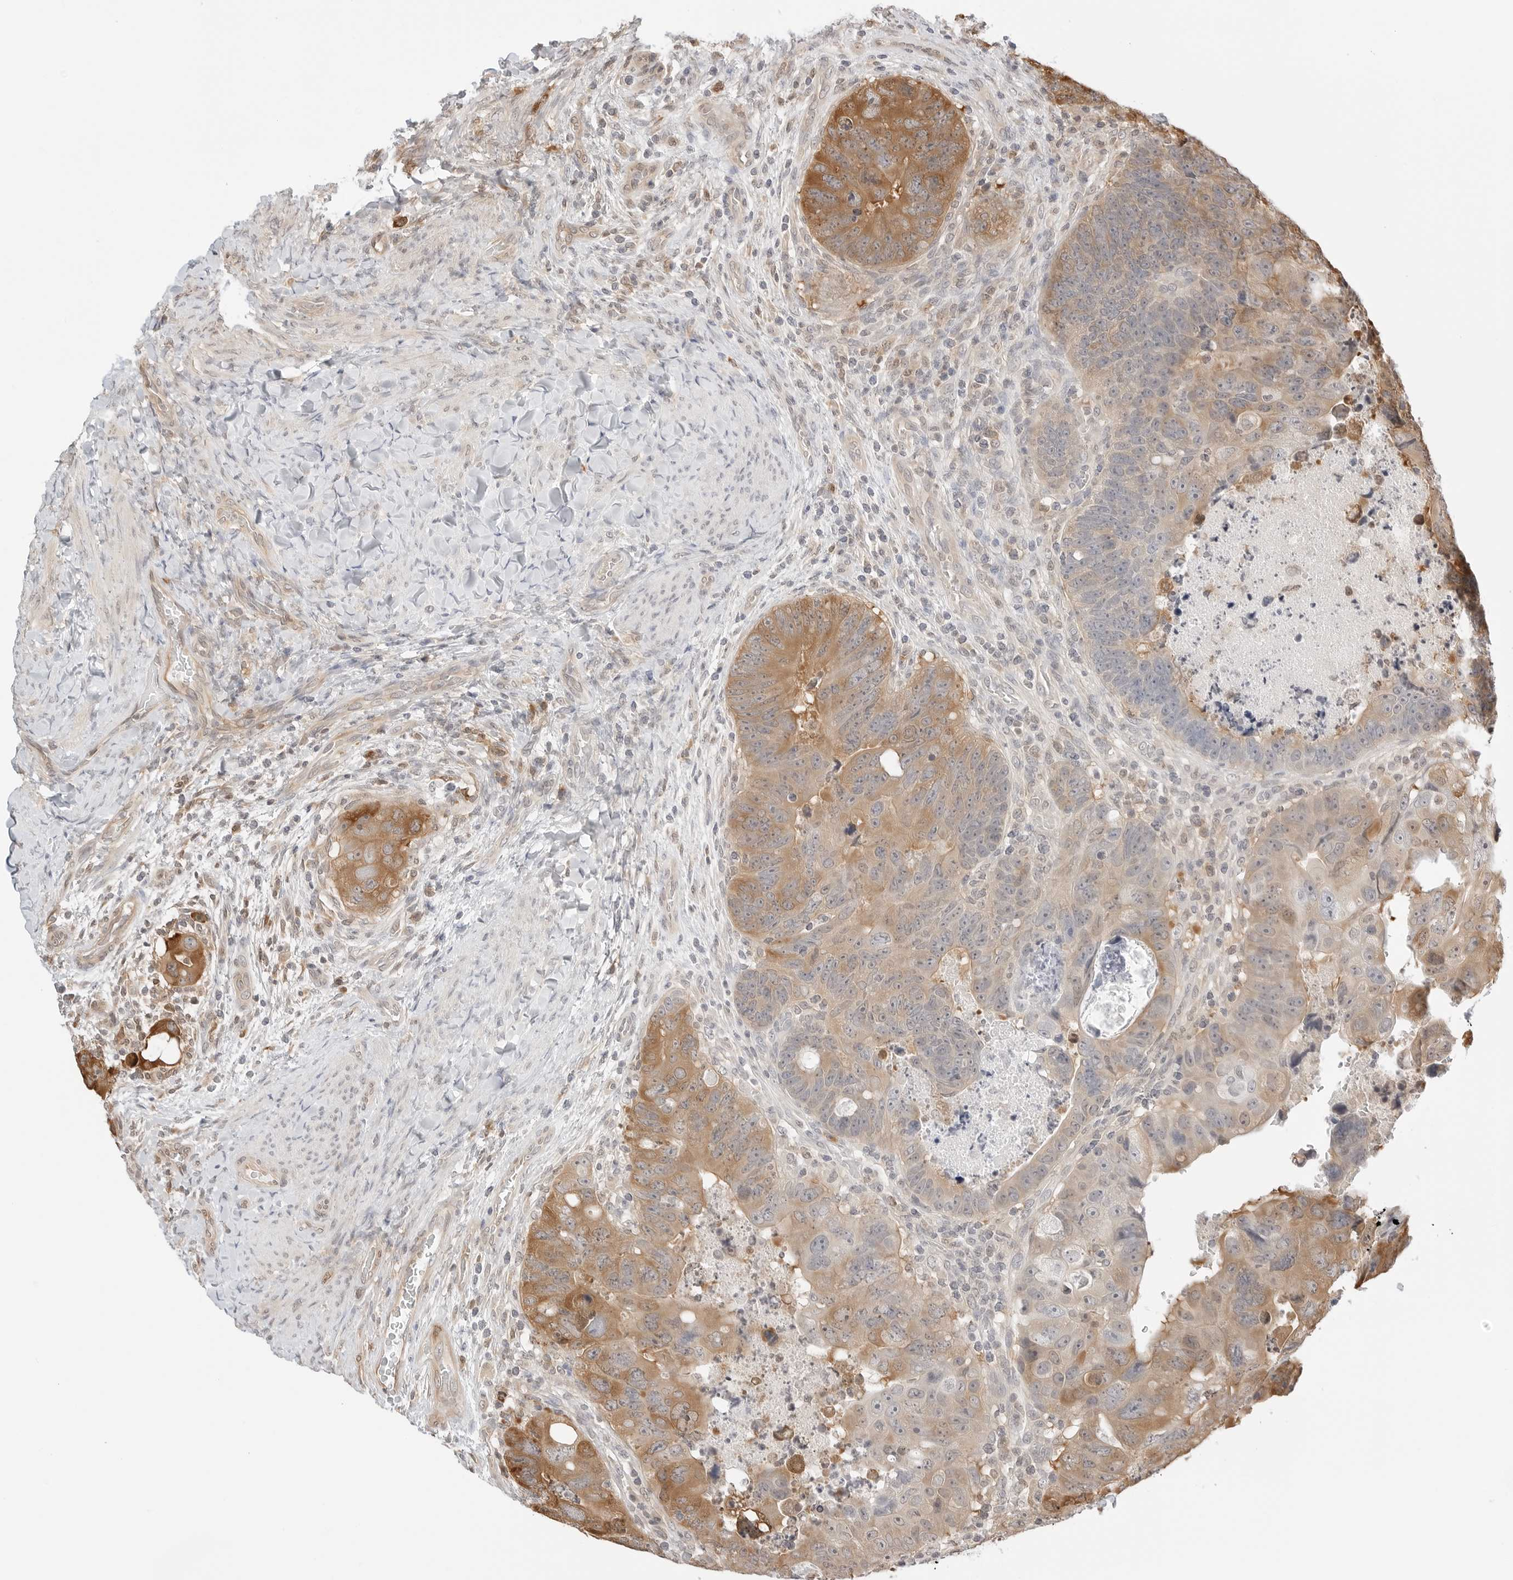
{"staining": {"intensity": "moderate", "quantity": ">75%", "location": "cytoplasmic/membranous"}, "tissue": "colorectal cancer", "cell_type": "Tumor cells", "image_type": "cancer", "snomed": [{"axis": "morphology", "description": "Adenocarcinoma, NOS"}, {"axis": "topography", "description": "Rectum"}], "caption": "A photomicrograph of human colorectal adenocarcinoma stained for a protein exhibits moderate cytoplasmic/membranous brown staining in tumor cells.", "gene": "NUDC", "patient": {"sex": "male", "age": 59}}